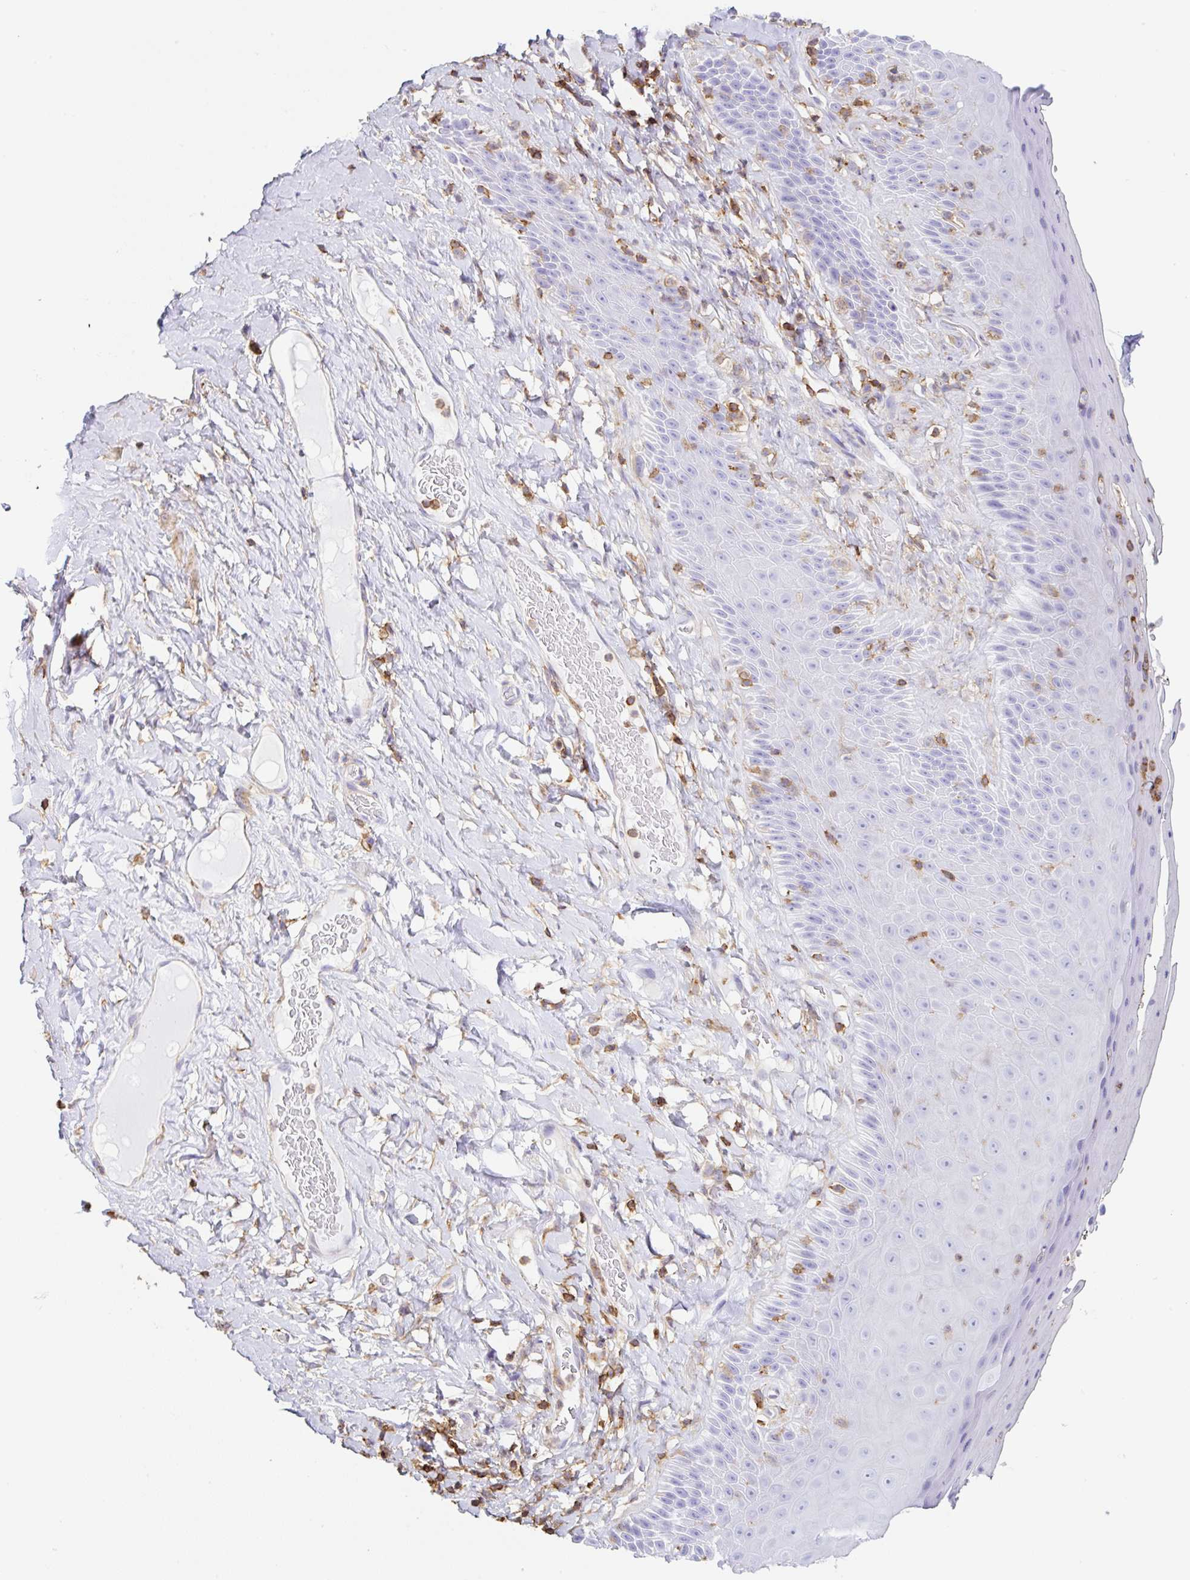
{"staining": {"intensity": "negative", "quantity": "none", "location": "none"}, "tissue": "skin", "cell_type": "Epidermal cells", "image_type": "normal", "snomed": [{"axis": "morphology", "description": "Normal tissue, NOS"}, {"axis": "topography", "description": "Anal"}], "caption": "Immunohistochemical staining of benign skin shows no significant expression in epidermal cells. (Stains: DAB (3,3'-diaminobenzidine) immunohistochemistry (IHC) with hematoxylin counter stain, Microscopy: brightfield microscopy at high magnification).", "gene": "MTTP", "patient": {"sex": "male", "age": 78}}